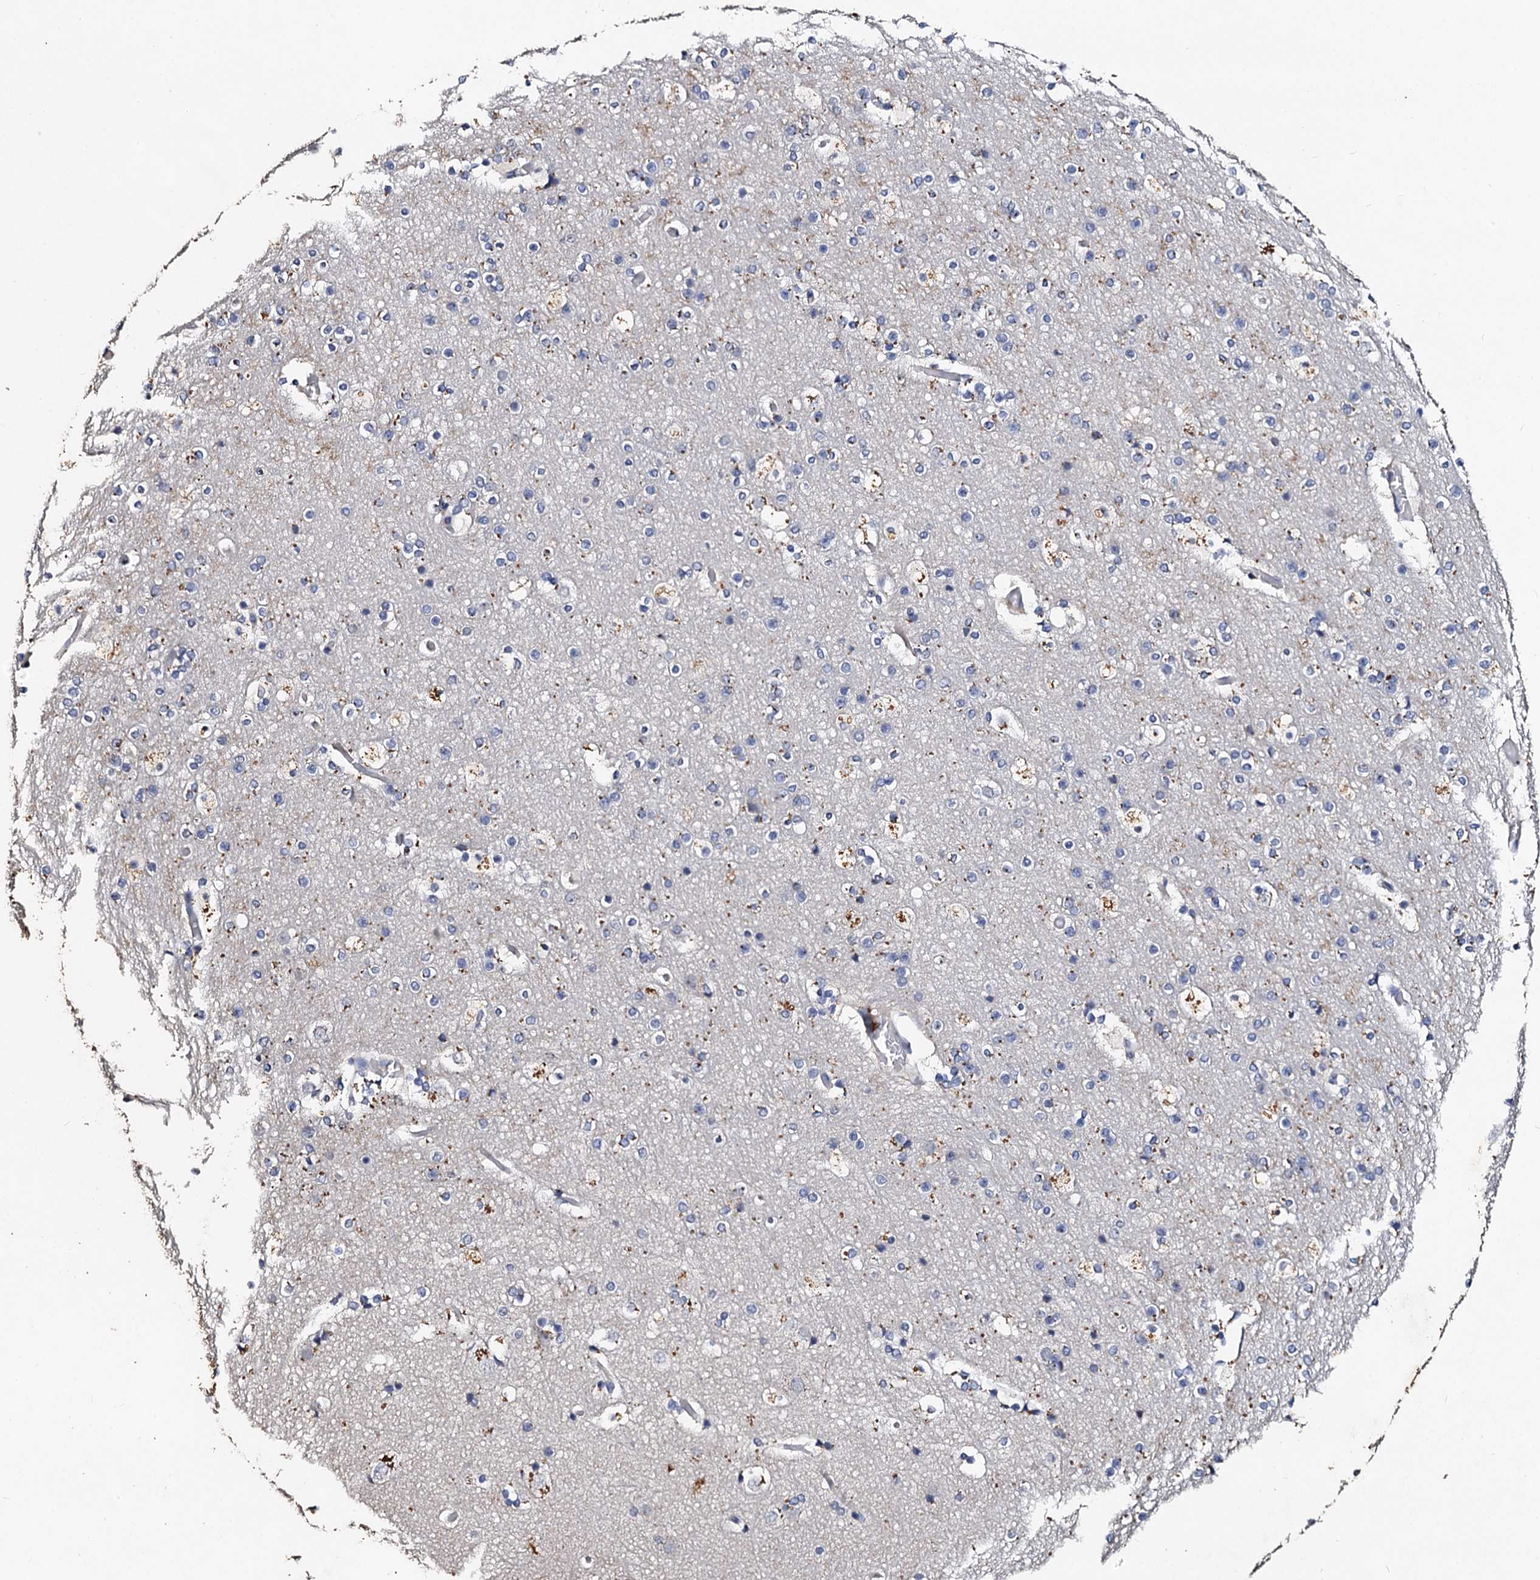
{"staining": {"intensity": "negative", "quantity": "none", "location": "none"}, "tissue": "cerebral cortex", "cell_type": "Endothelial cells", "image_type": "normal", "snomed": [{"axis": "morphology", "description": "Normal tissue, NOS"}, {"axis": "topography", "description": "Cerebral cortex"}], "caption": "This photomicrograph is of unremarkable cerebral cortex stained with IHC to label a protein in brown with the nuclei are counter-stained blue. There is no staining in endothelial cells. (Brightfield microscopy of DAB (3,3'-diaminobenzidine) immunohistochemistry at high magnification).", "gene": "VPS36", "patient": {"sex": "male", "age": 57}}